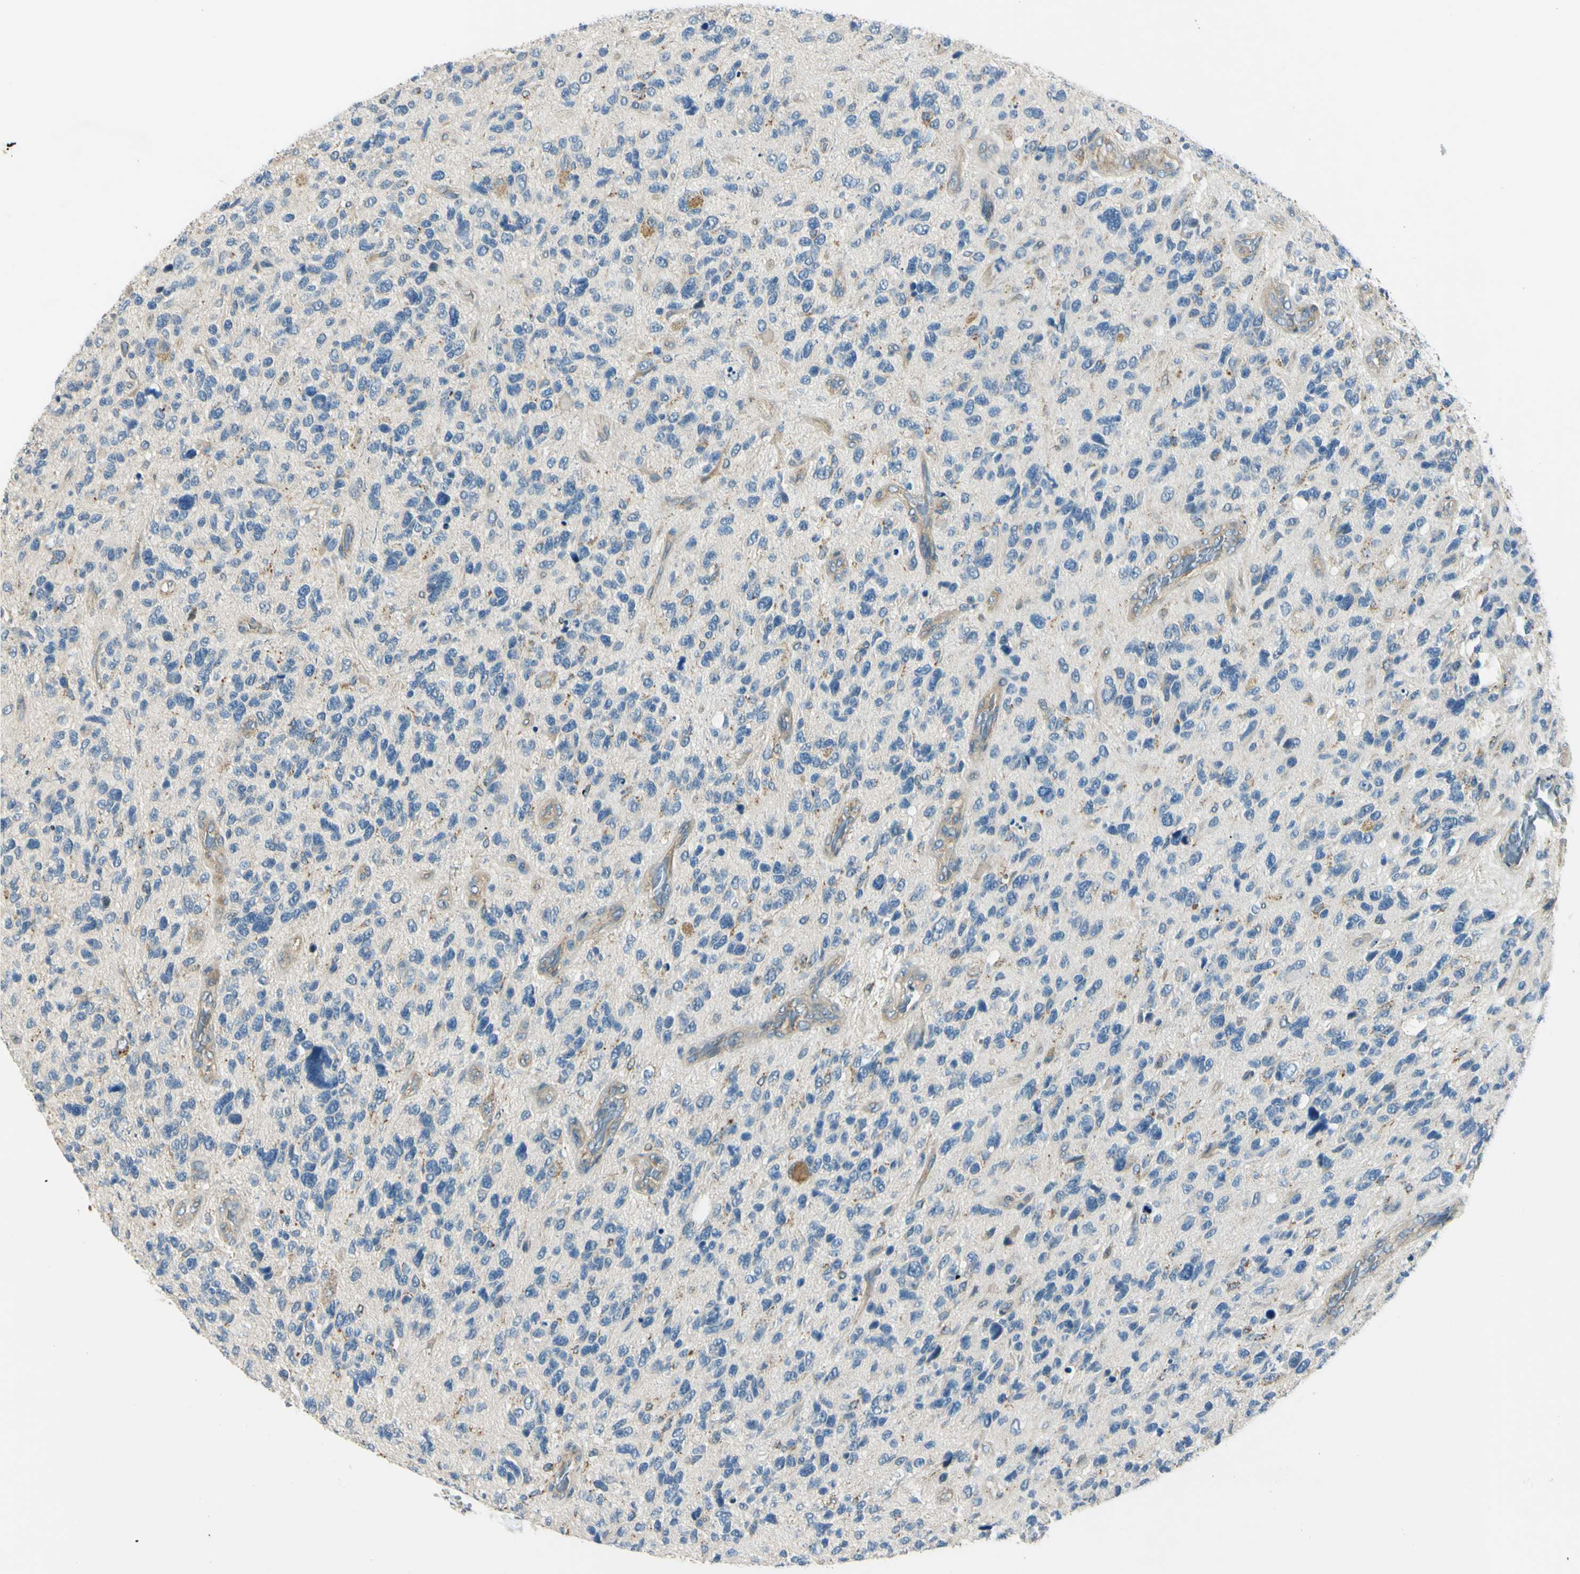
{"staining": {"intensity": "moderate", "quantity": "<25%", "location": "cytoplasmic/membranous"}, "tissue": "glioma", "cell_type": "Tumor cells", "image_type": "cancer", "snomed": [{"axis": "morphology", "description": "Glioma, malignant, High grade"}, {"axis": "topography", "description": "Brain"}], "caption": "Malignant glioma (high-grade) stained with immunohistochemistry displays moderate cytoplasmic/membranous positivity in approximately <25% of tumor cells.", "gene": "LAMA3", "patient": {"sex": "female", "age": 58}}